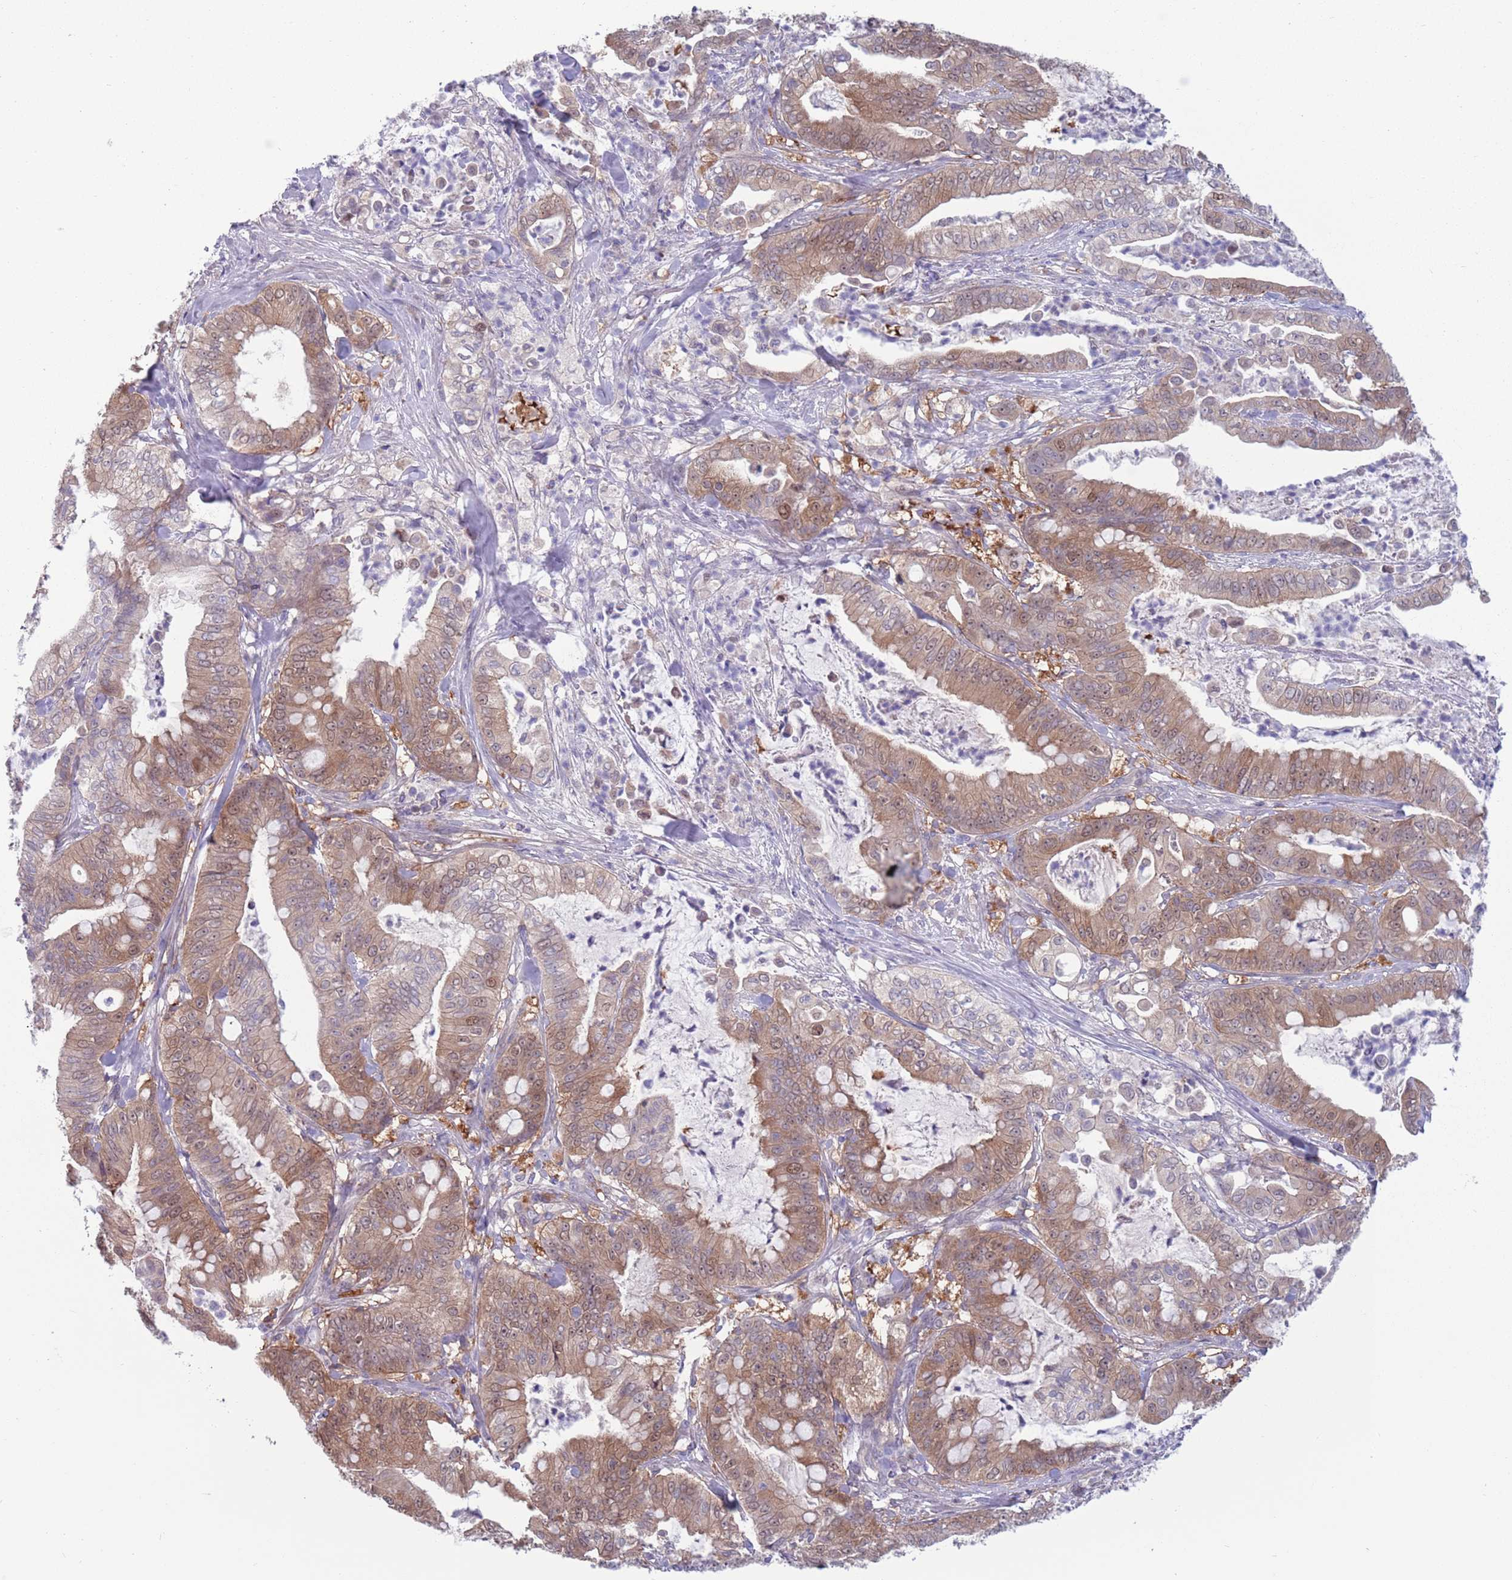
{"staining": {"intensity": "moderate", "quantity": ">75%", "location": "cytoplasmic/membranous,nuclear"}, "tissue": "pancreatic cancer", "cell_type": "Tumor cells", "image_type": "cancer", "snomed": [{"axis": "morphology", "description": "Adenocarcinoma, NOS"}, {"axis": "topography", "description": "Pancreas"}], "caption": "A medium amount of moderate cytoplasmic/membranous and nuclear expression is present in approximately >75% of tumor cells in pancreatic cancer tissue.", "gene": "CLNS1A", "patient": {"sex": "male", "age": 71}}